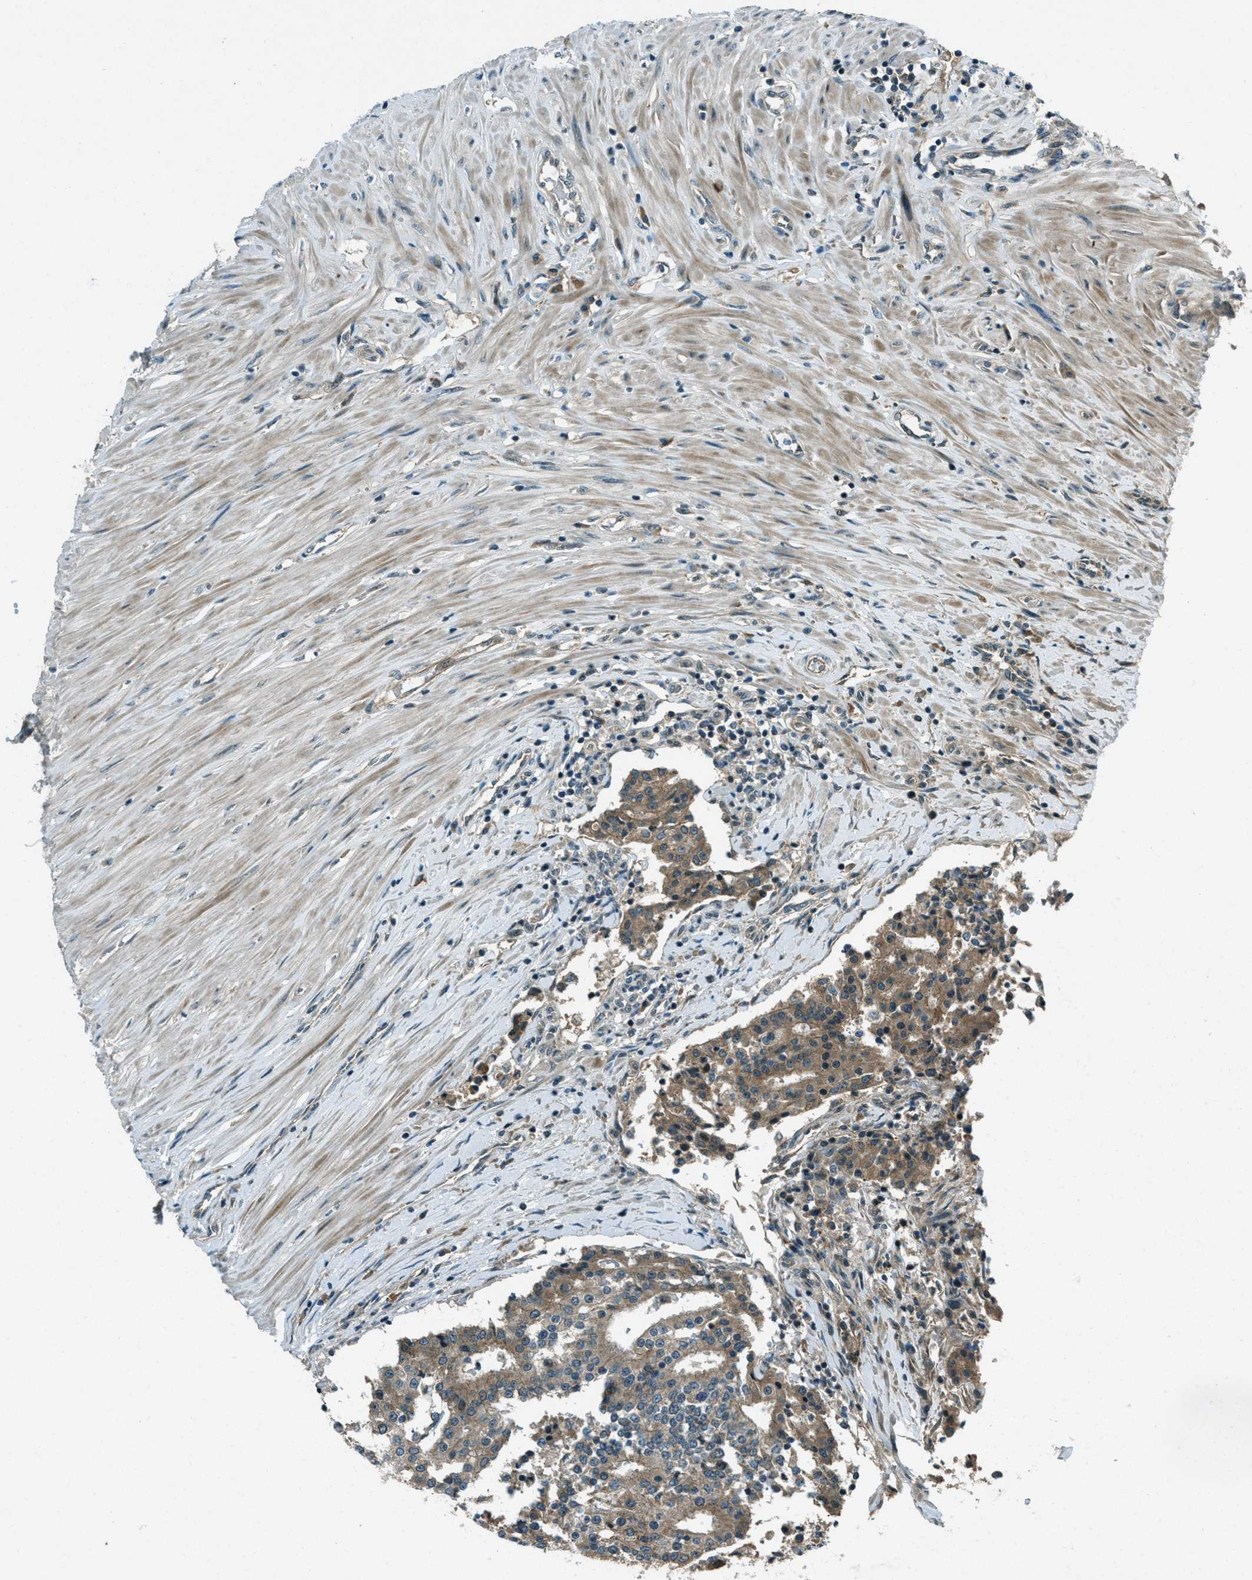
{"staining": {"intensity": "moderate", "quantity": ">75%", "location": "cytoplasmic/membranous"}, "tissue": "seminal vesicle", "cell_type": "Glandular cells", "image_type": "normal", "snomed": [{"axis": "morphology", "description": "Normal tissue, NOS"}, {"axis": "morphology", "description": "Adenocarcinoma, High grade"}, {"axis": "topography", "description": "Prostate"}, {"axis": "topography", "description": "Seminal veicle"}], "caption": "Immunohistochemistry of normal seminal vesicle shows medium levels of moderate cytoplasmic/membranous expression in approximately >75% of glandular cells.", "gene": "STK11", "patient": {"sex": "male", "age": 55}}